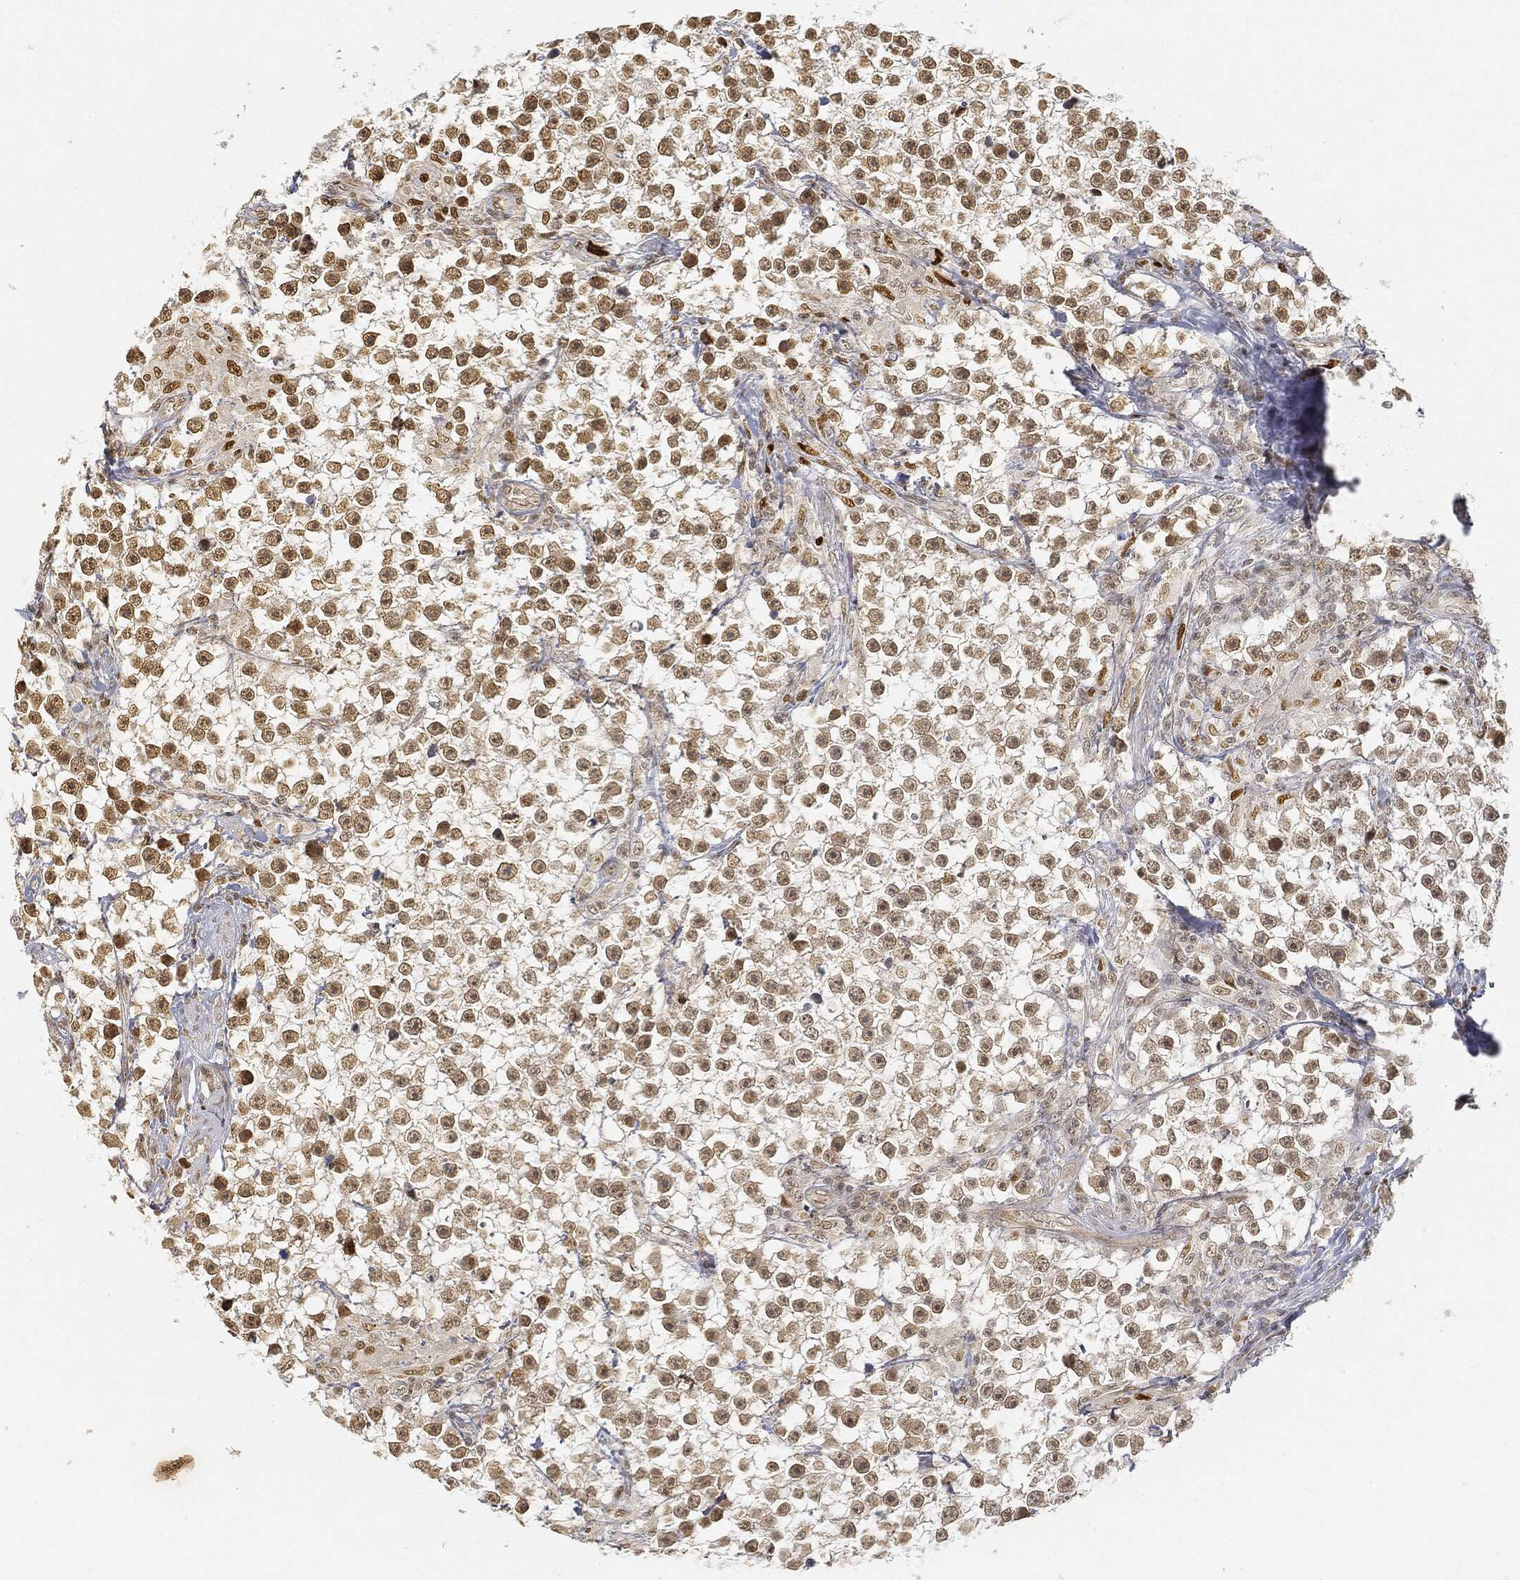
{"staining": {"intensity": "moderate", "quantity": "25%-75%", "location": "nuclear"}, "tissue": "testis cancer", "cell_type": "Tumor cells", "image_type": "cancer", "snomed": [{"axis": "morphology", "description": "Seminoma, NOS"}, {"axis": "topography", "description": "Testis"}], "caption": "The micrograph displays immunohistochemical staining of testis cancer (seminoma). There is moderate nuclear staining is present in approximately 25%-75% of tumor cells.", "gene": "CIB1", "patient": {"sex": "male", "age": 59}}